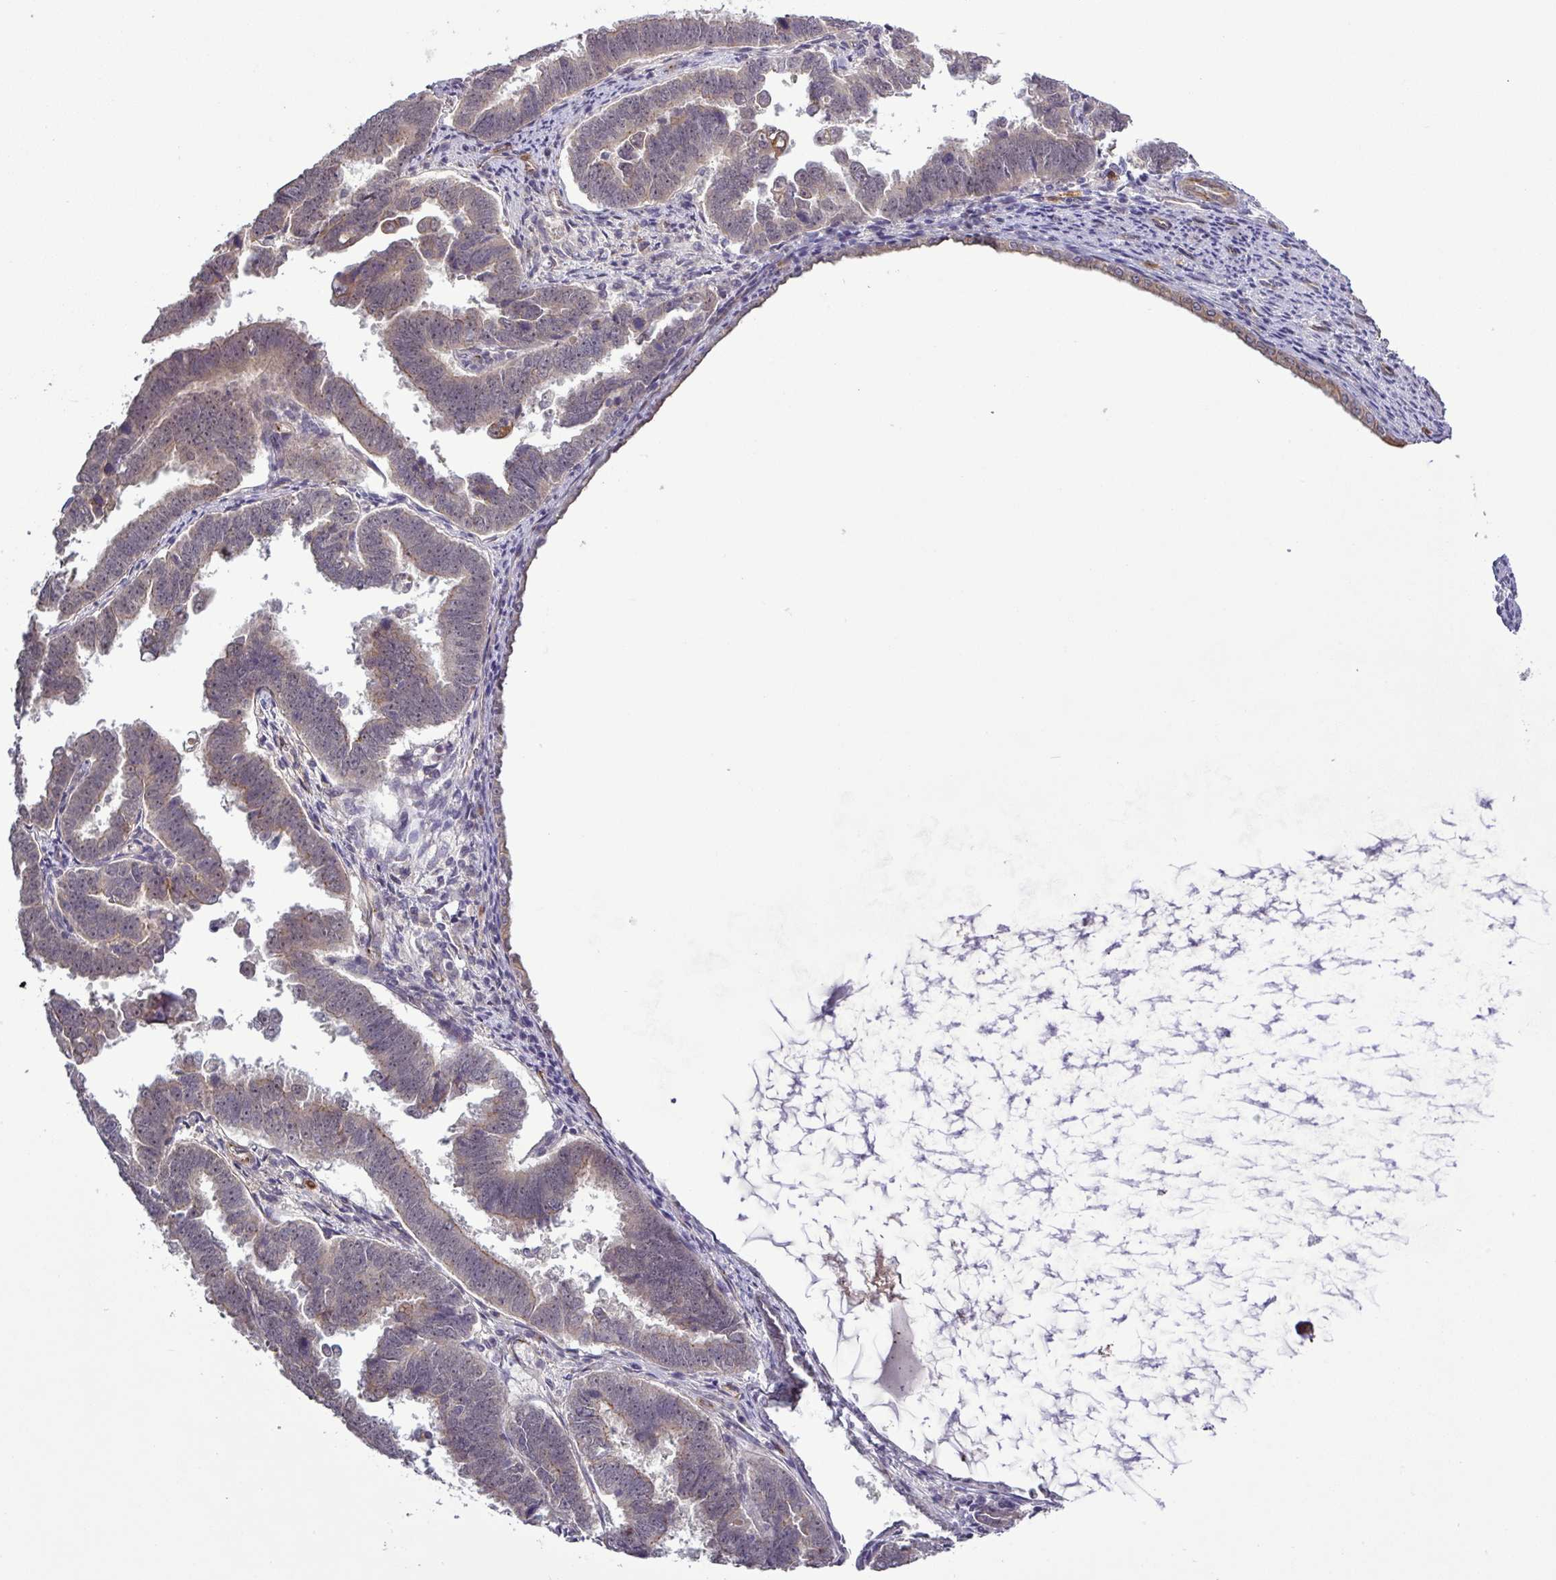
{"staining": {"intensity": "weak", "quantity": "<25%", "location": "cytoplasmic/membranous"}, "tissue": "endometrial cancer", "cell_type": "Tumor cells", "image_type": "cancer", "snomed": [{"axis": "morphology", "description": "Adenocarcinoma, NOS"}, {"axis": "topography", "description": "Endometrium"}], "caption": "Histopathology image shows no protein staining in tumor cells of endometrial cancer tissue.", "gene": "PCDH1", "patient": {"sex": "female", "age": 75}}